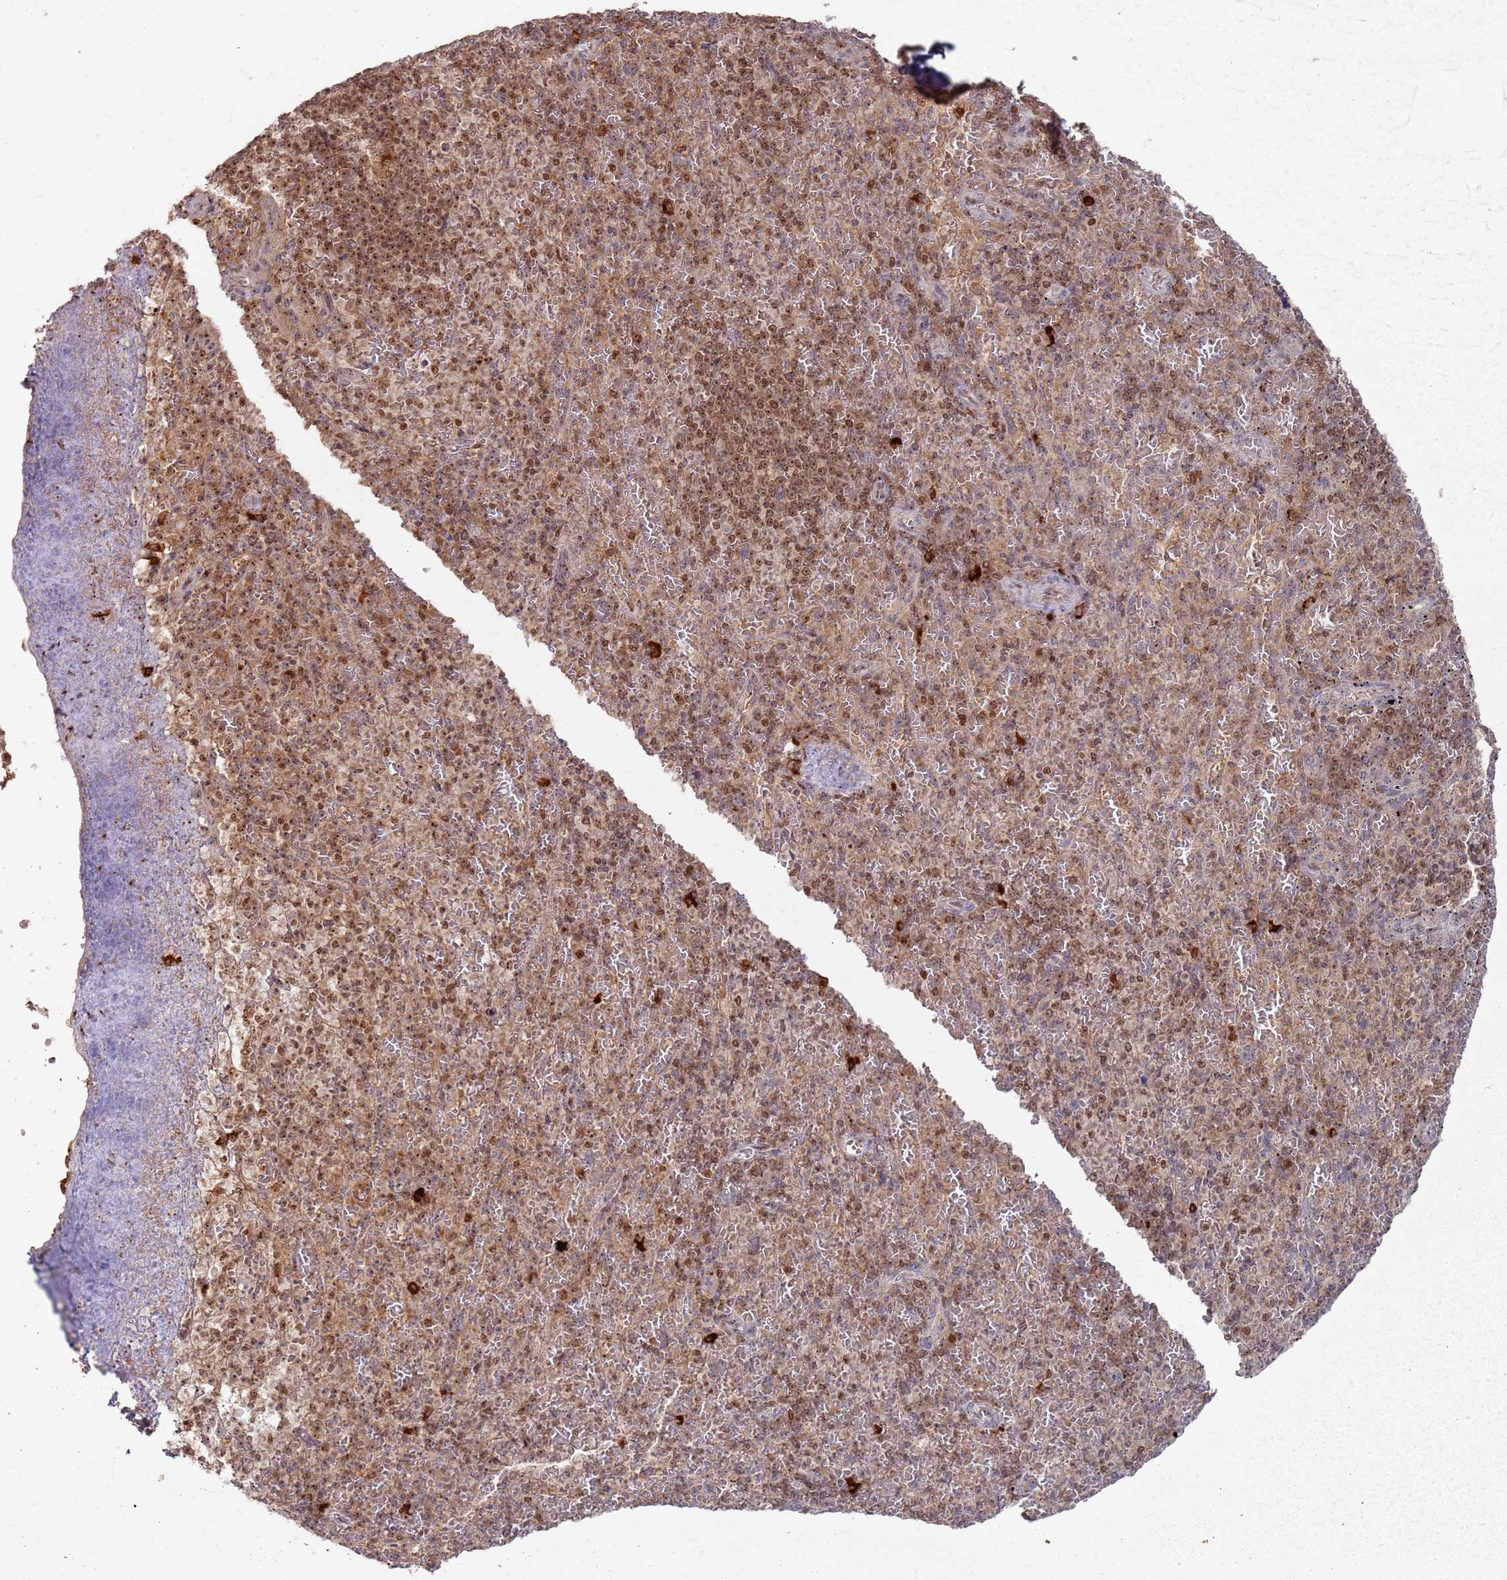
{"staining": {"intensity": "moderate", "quantity": "25%-75%", "location": "nuclear"}, "tissue": "spleen", "cell_type": "Cells in red pulp", "image_type": "normal", "snomed": [{"axis": "morphology", "description": "Normal tissue, NOS"}, {"axis": "topography", "description": "Spleen"}], "caption": "Human spleen stained for a protein (brown) exhibits moderate nuclear positive expression in about 25%-75% of cells in red pulp.", "gene": "UTP11", "patient": {"sex": "female", "age": 74}}